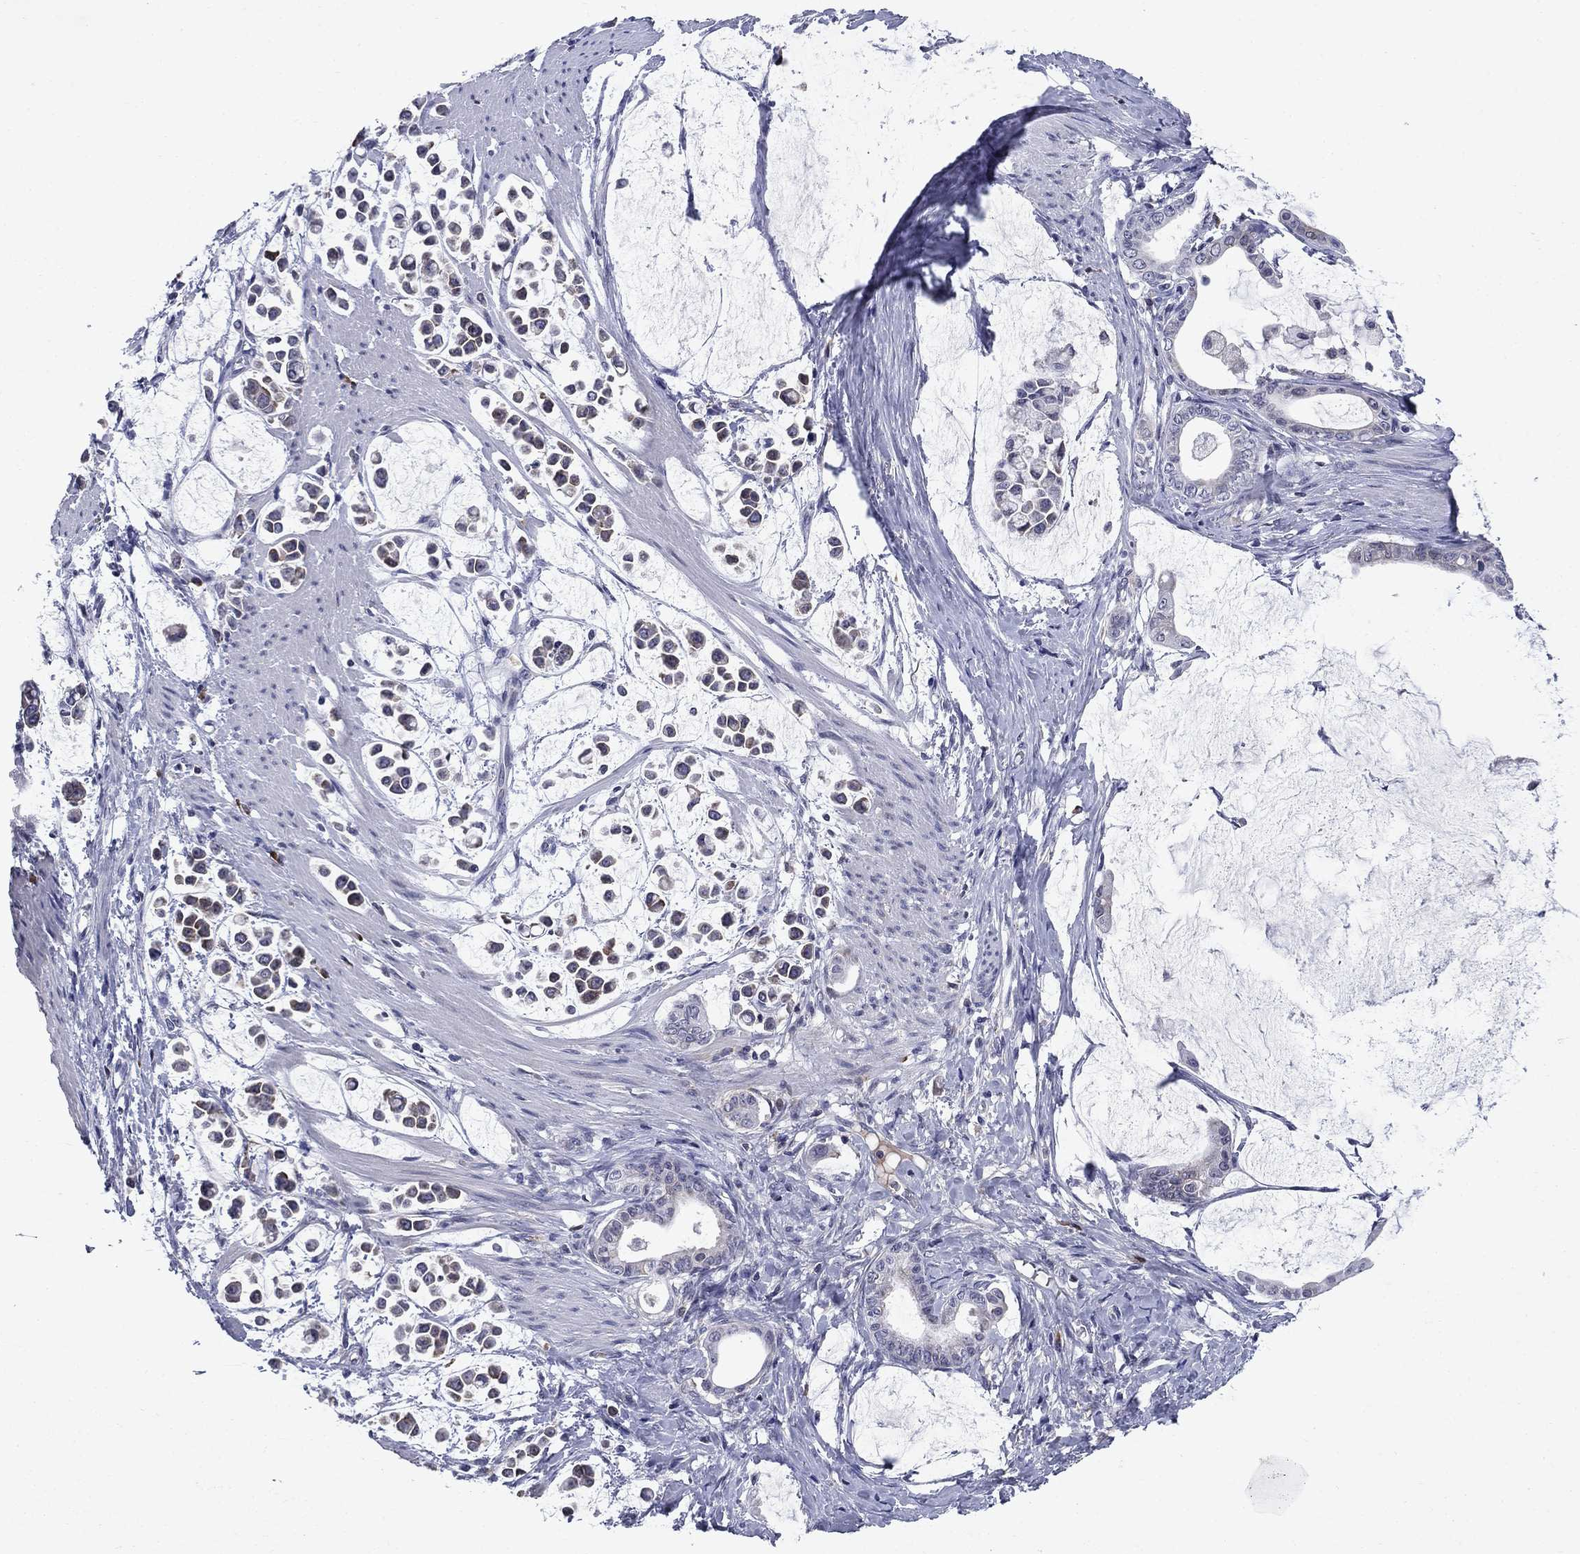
{"staining": {"intensity": "negative", "quantity": "none", "location": "none"}, "tissue": "stomach cancer", "cell_type": "Tumor cells", "image_type": "cancer", "snomed": [{"axis": "morphology", "description": "Adenocarcinoma, NOS"}, {"axis": "topography", "description": "Stomach"}], "caption": "A photomicrograph of stomach cancer (adenocarcinoma) stained for a protein reveals no brown staining in tumor cells.", "gene": "ECM1", "patient": {"sex": "male", "age": 82}}